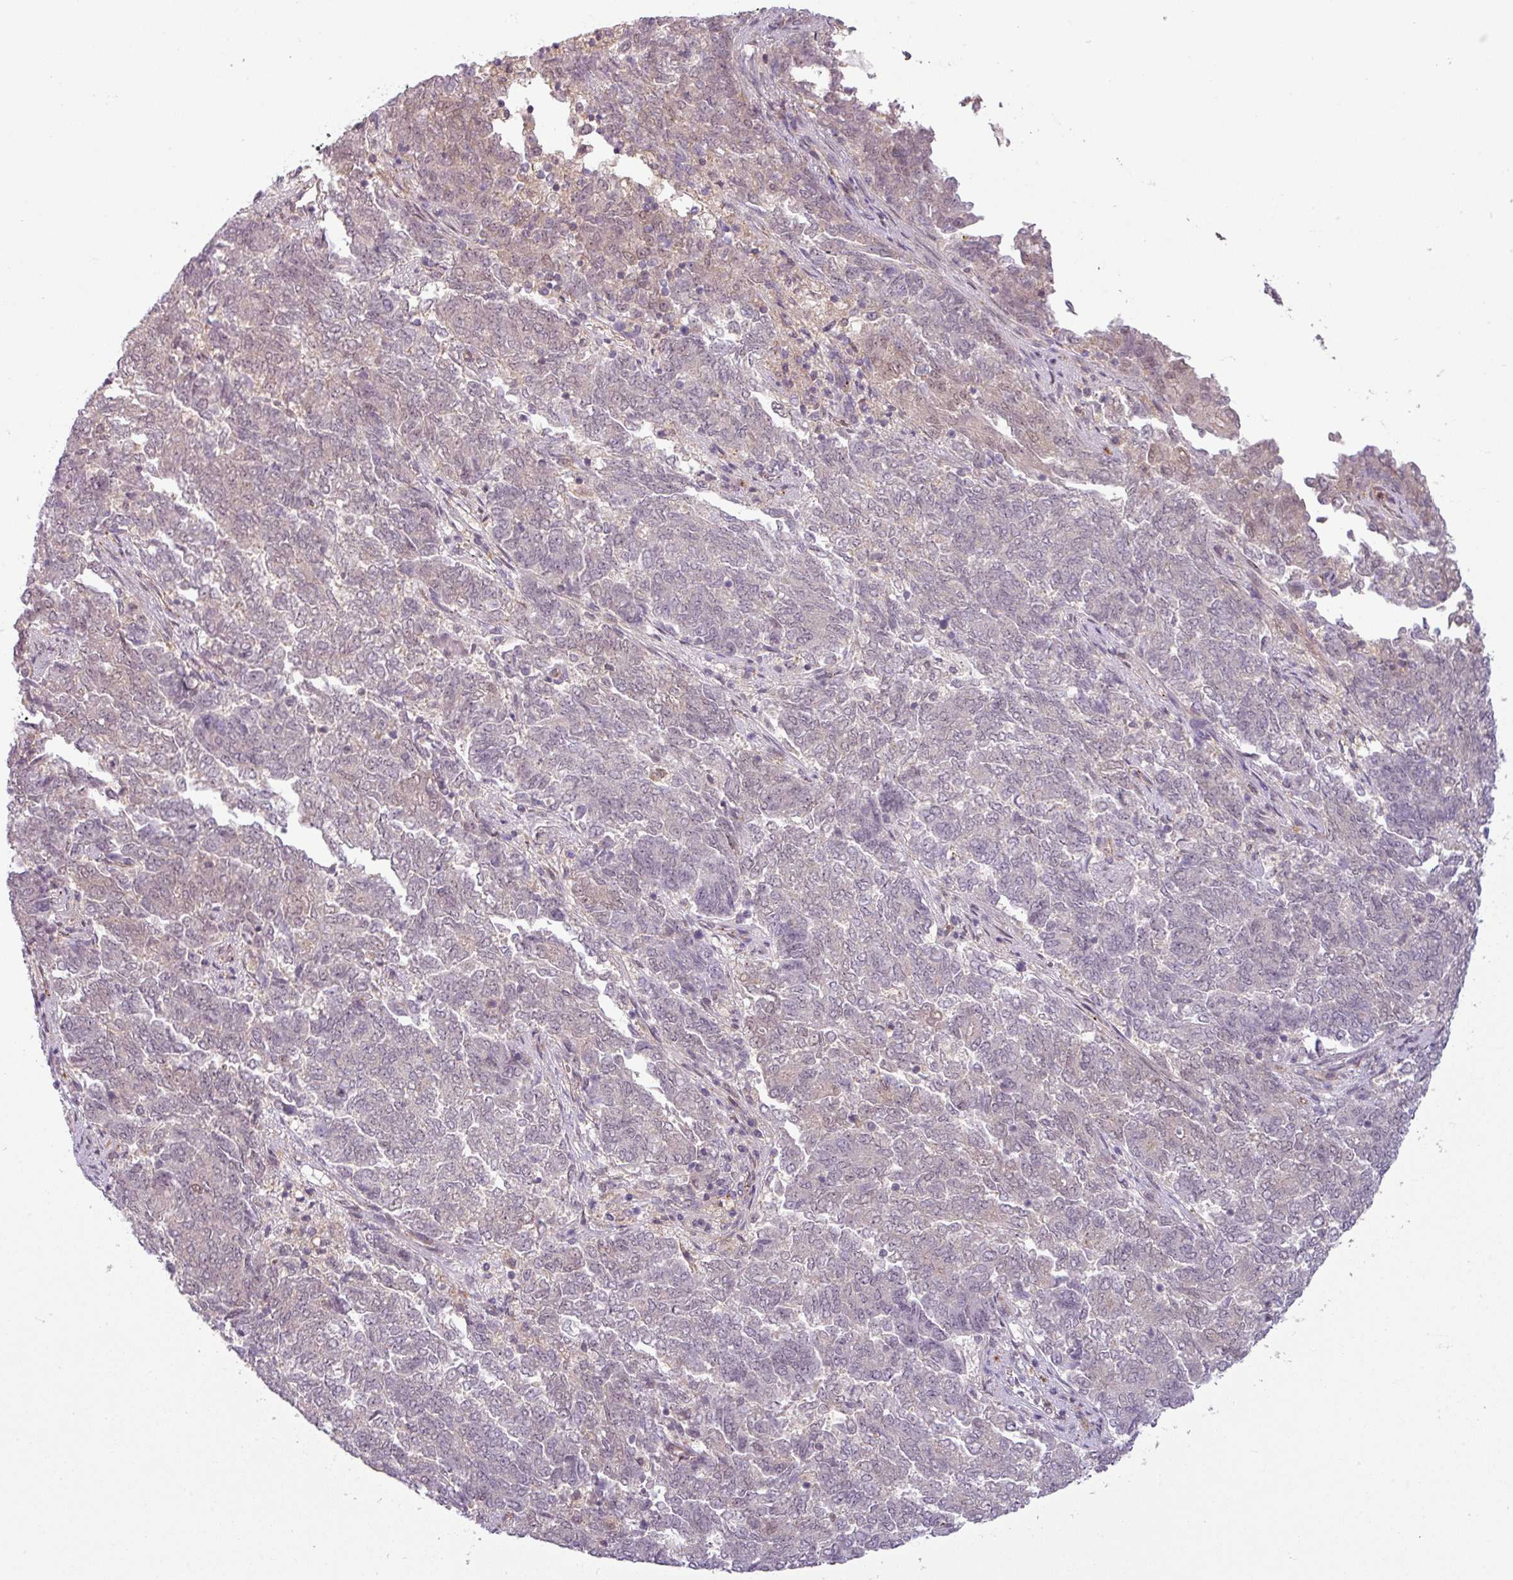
{"staining": {"intensity": "weak", "quantity": "<25%", "location": "cytoplasmic/membranous,nuclear"}, "tissue": "endometrial cancer", "cell_type": "Tumor cells", "image_type": "cancer", "snomed": [{"axis": "morphology", "description": "Adenocarcinoma, NOS"}, {"axis": "topography", "description": "Endometrium"}], "caption": "Tumor cells are negative for brown protein staining in endometrial cancer (adenocarcinoma).", "gene": "CCDC144A", "patient": {"sex": "female", "age": 80}}